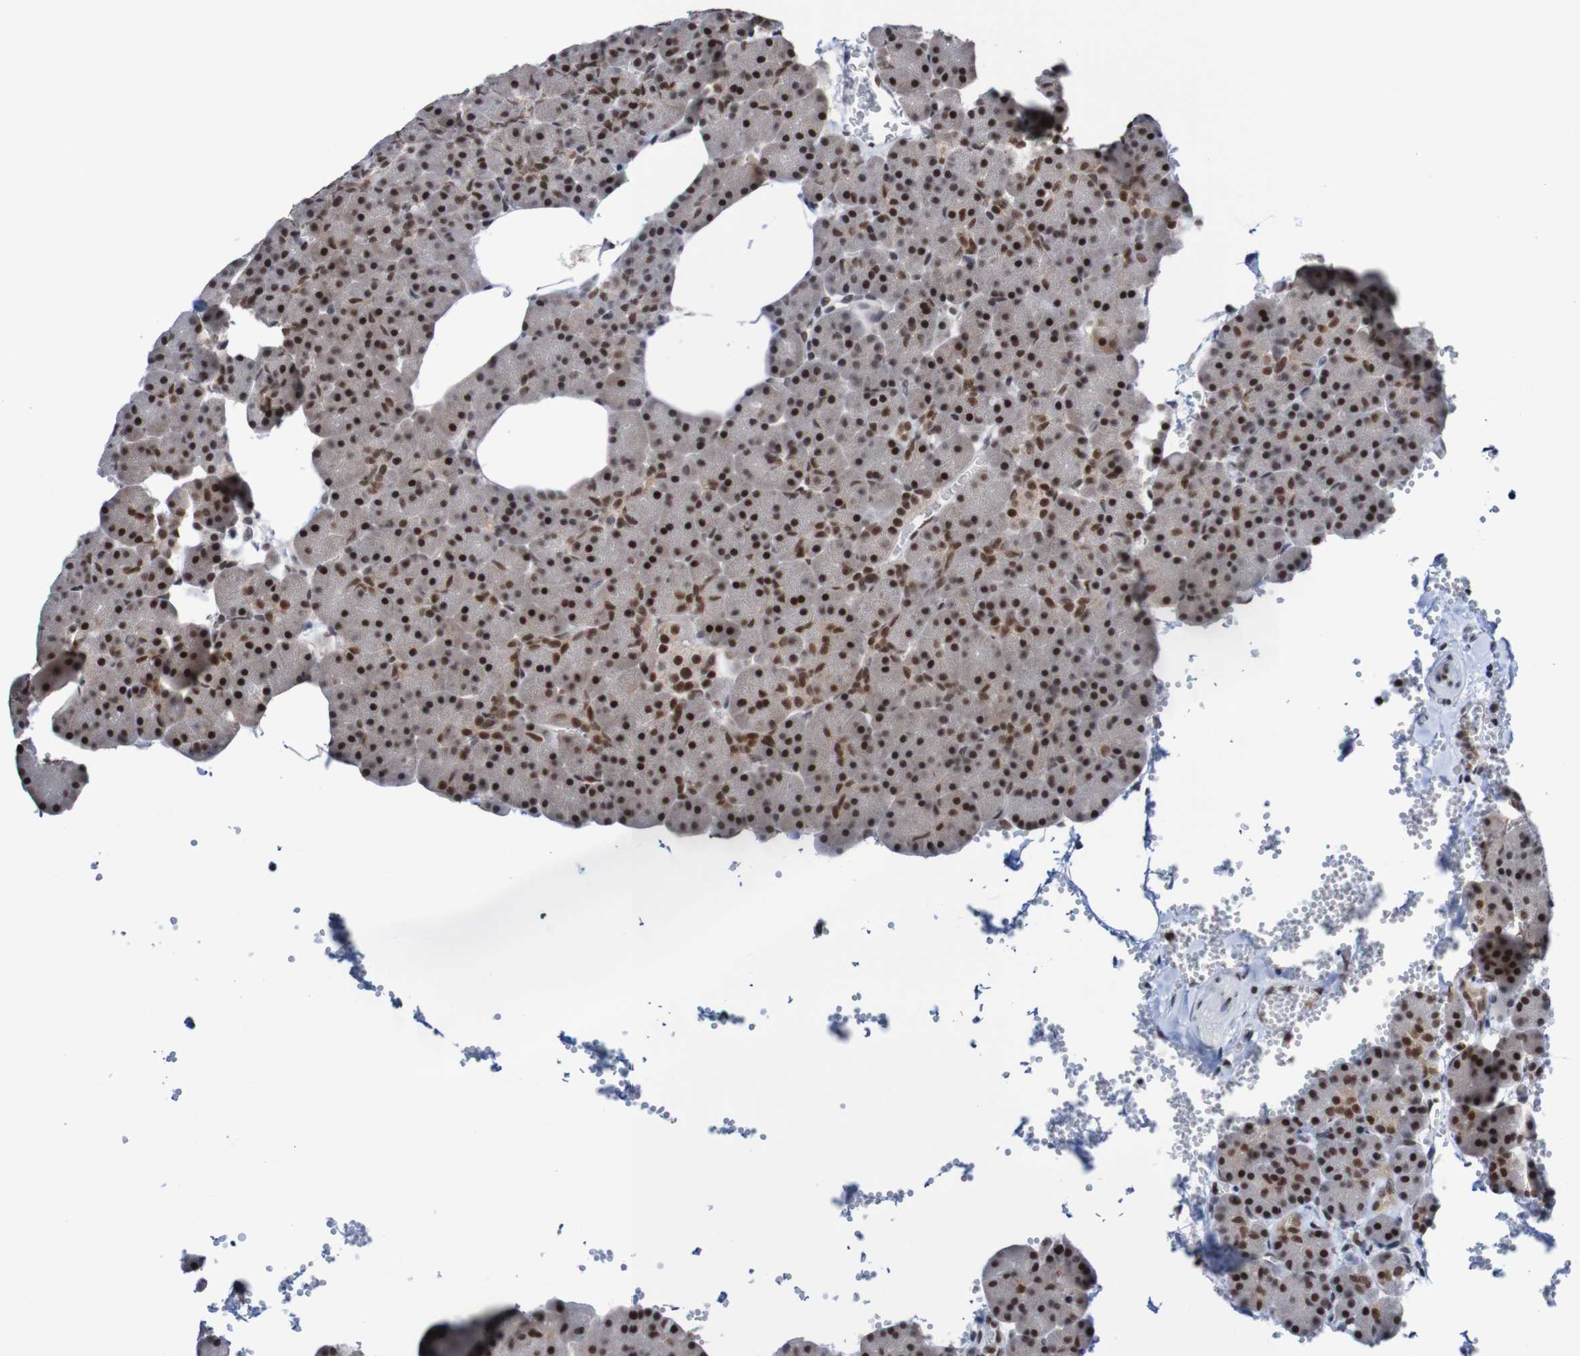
{"staining": {"intensity": "strong", "quantity": ">75%", "location": "nuclear"}, "tissue": "pancreas", "cell_type": "Exocrine glandular cells", "image_type": "normal", "snomed": [{"axis": "morphology", "description": "Normal tissue, NOS"}, {"axis": "topography", "description": "Pancreas"}], "caption": "DAB immunohistochemical staining of normal human pancreas displays strong nuclear protein positivity in about >75% of exocrine glandular cells.", "gene": "CDC5L", "patient": {"sex": "female", "age": 35}}